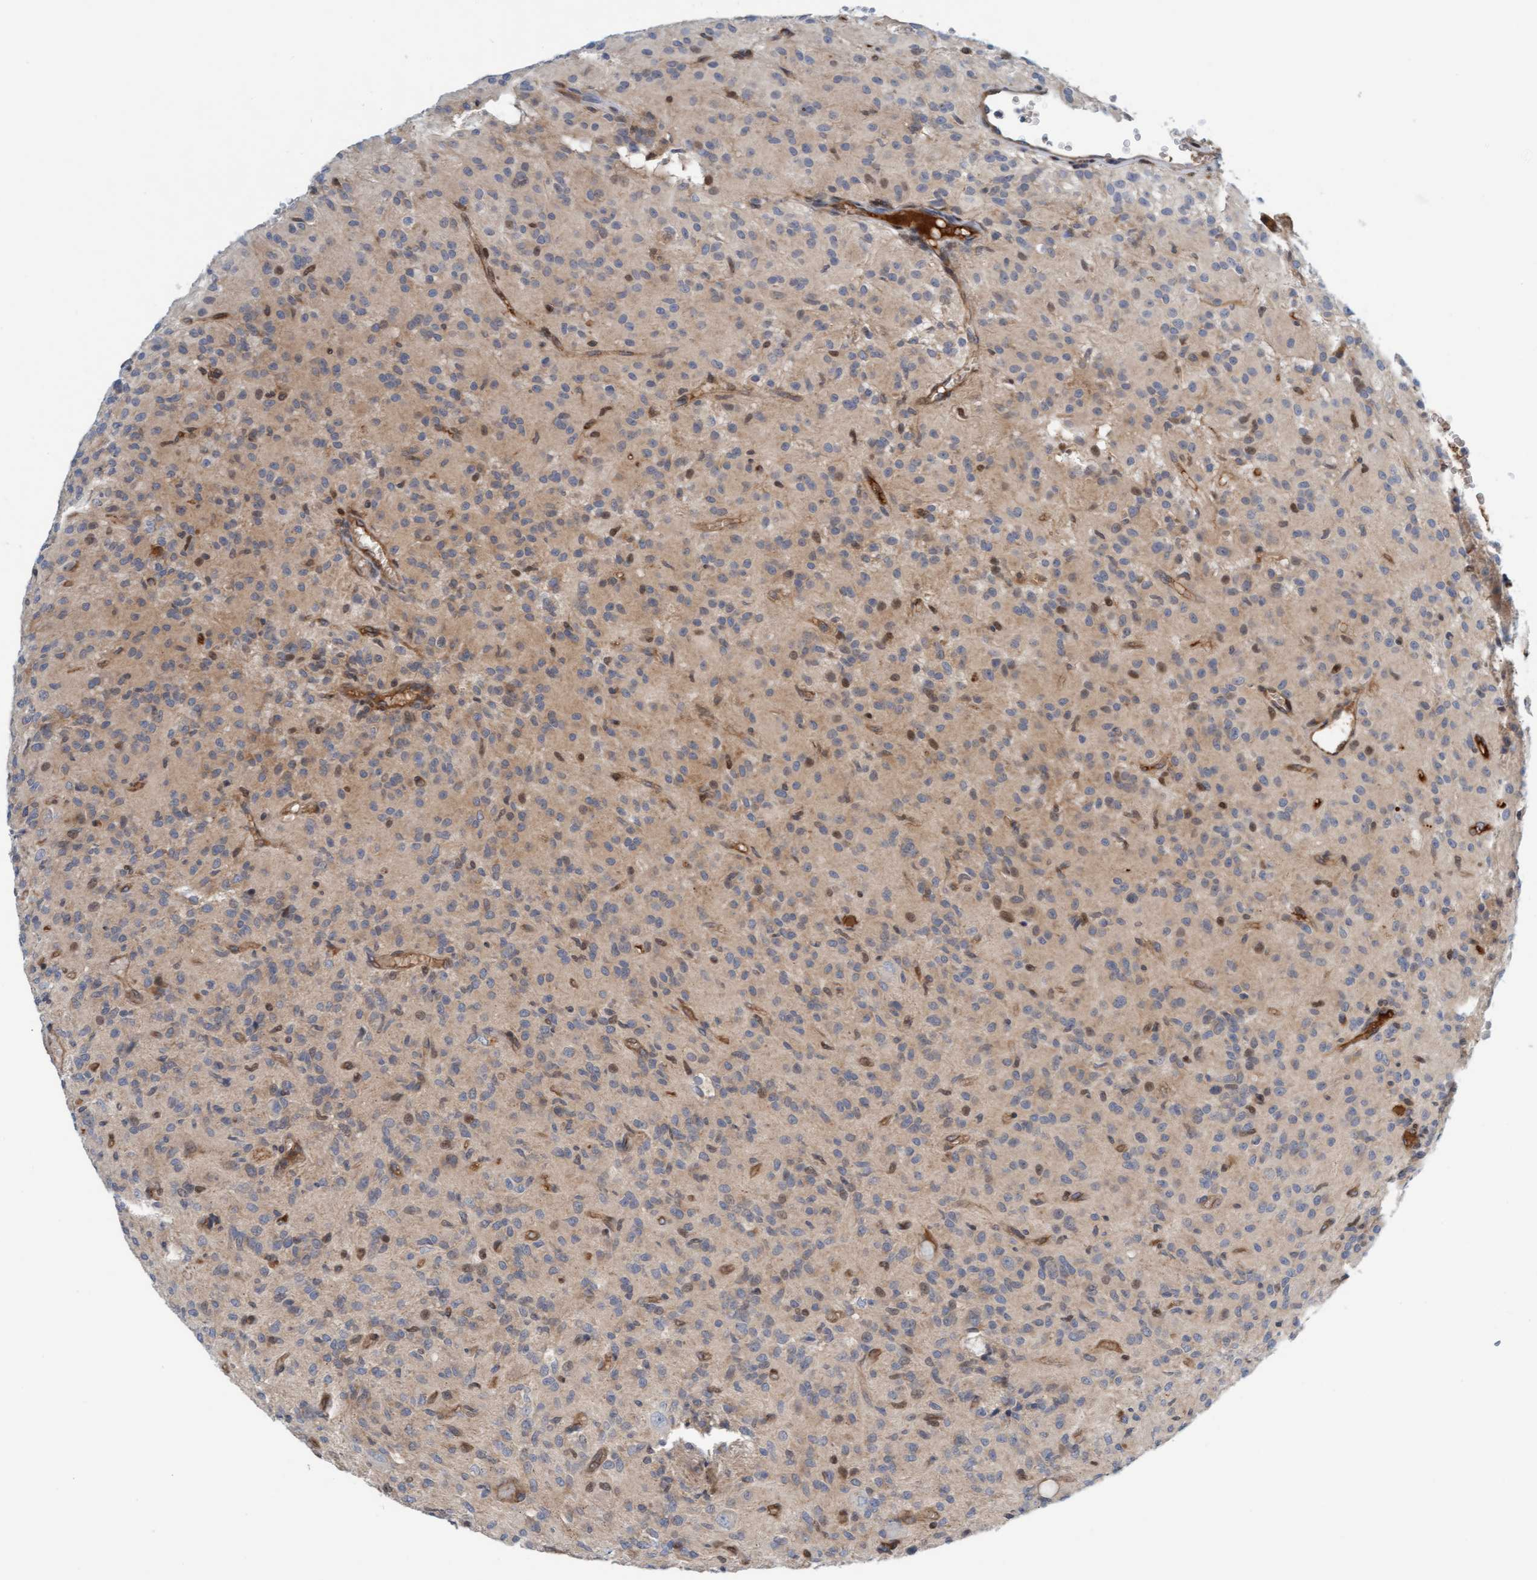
{"staining": {"intensity": "moderate", "quantity": "<25%", "location": "nuclear"}, "tissue": "glioma", "cell_type": "Tumor cells", "image_type": "cancer", "snomed": [{"axis": "morphology", "description": "Glioma, malignant, High grade"}, {"axis": "topography", "description": "Brain"}], "caption": "DAB (3,3'-diaminobenzidine) immunohistochemical staining of malignant glioma (high-grade) exhibits moderate nuclear protein expression in approximately <25% of tumor cells. Immunohistochemistry (ihc) stains the protein of interest in brown and the nuclei are stained blue.", "gene": "EIF4EBP1", "patient": {"sex": "female", "age": 59}}